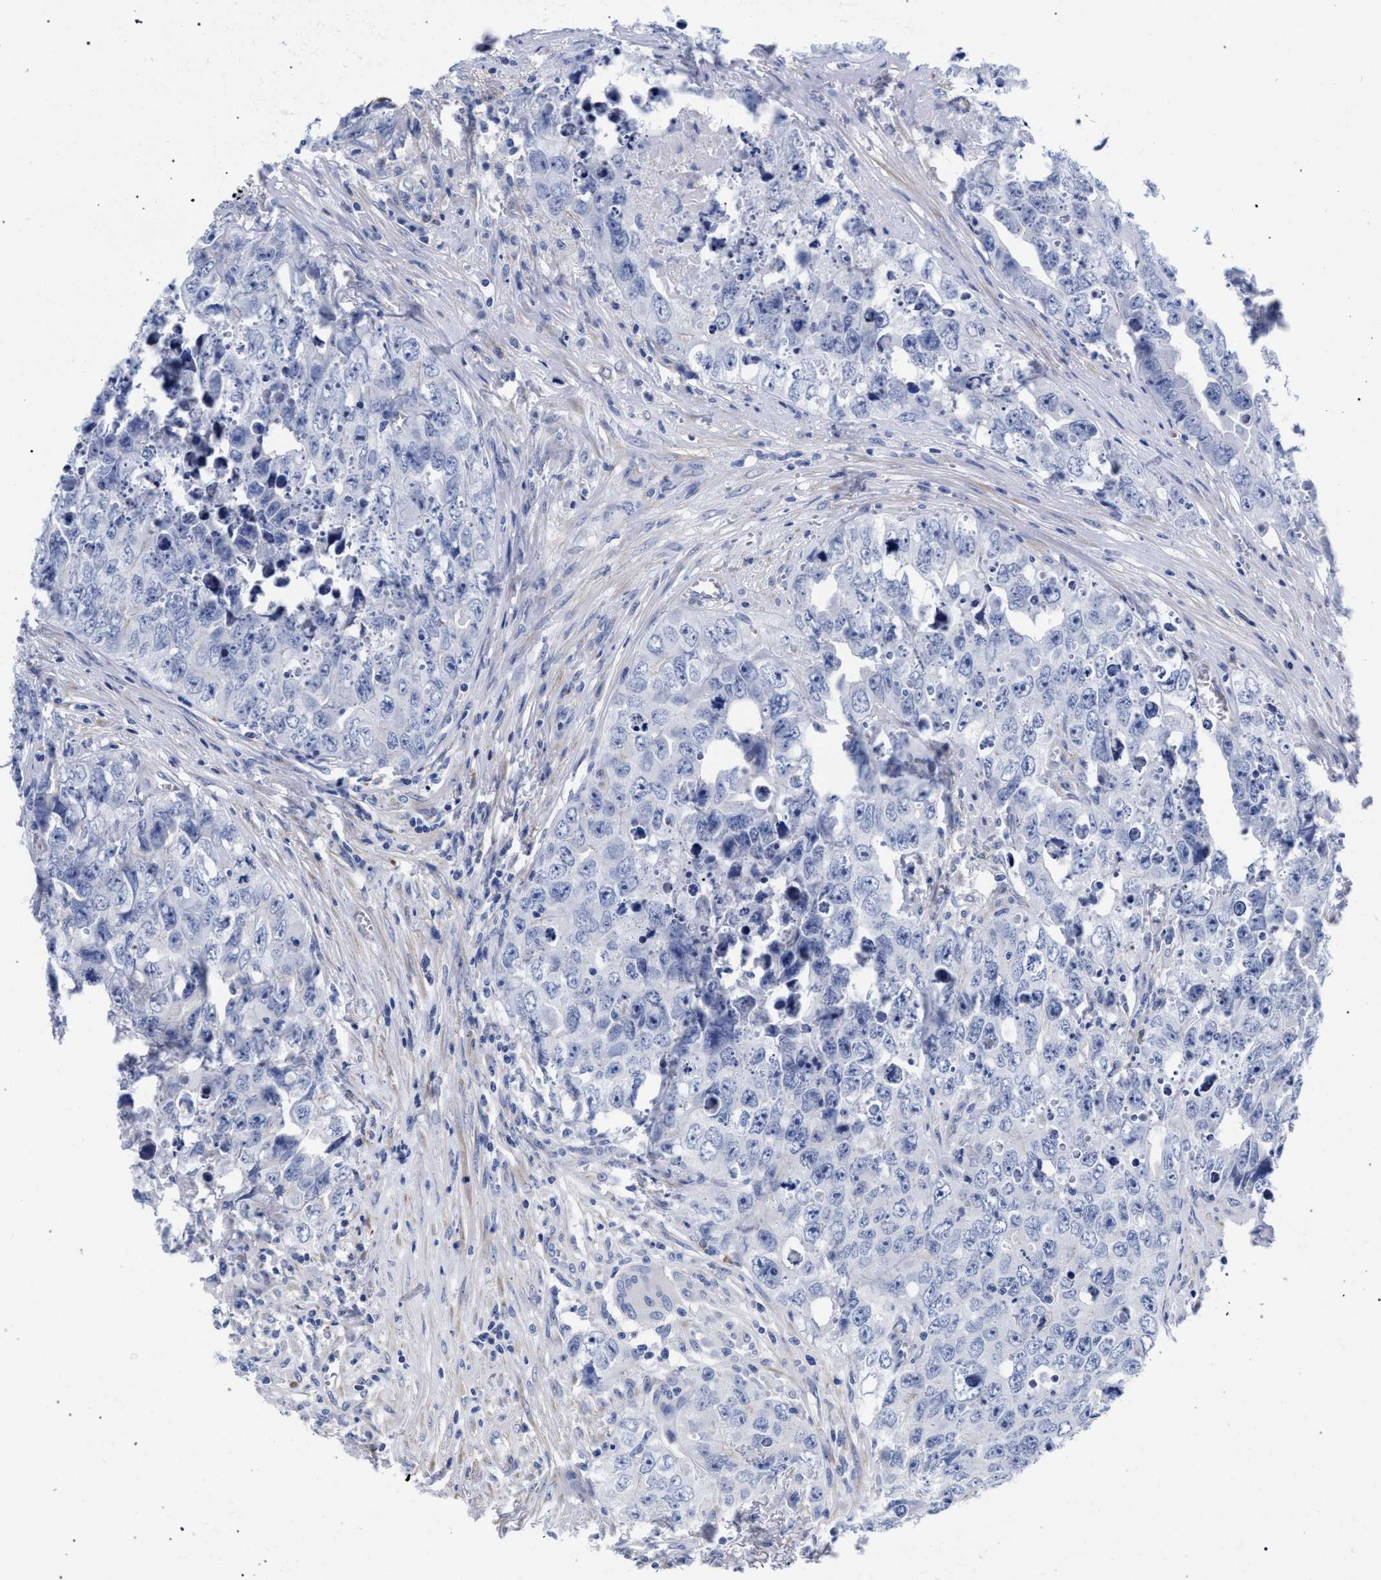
{"staining": {"intensity": "negative", "quantity": "none", "location": "none"}, "tissue": "testis cancer", "cell_type": "Tumor cells", "image_type": "cancer", "snomed": [{"axis": "morphology", "description": "Seminoma, NOS"}, {"axis": "morphology", "description": "Carcinoma, Embryonal, NOS"}, {"axis": "topography", "description": "Testis"}], "caption": "DAB (3,3'-diaminobenzidine) immunohistochemical staining of testis cancer reveals no significant expression in tumor cells.", "gene": "AKAP4", "patient": {"sex": "male", "age": 43}}